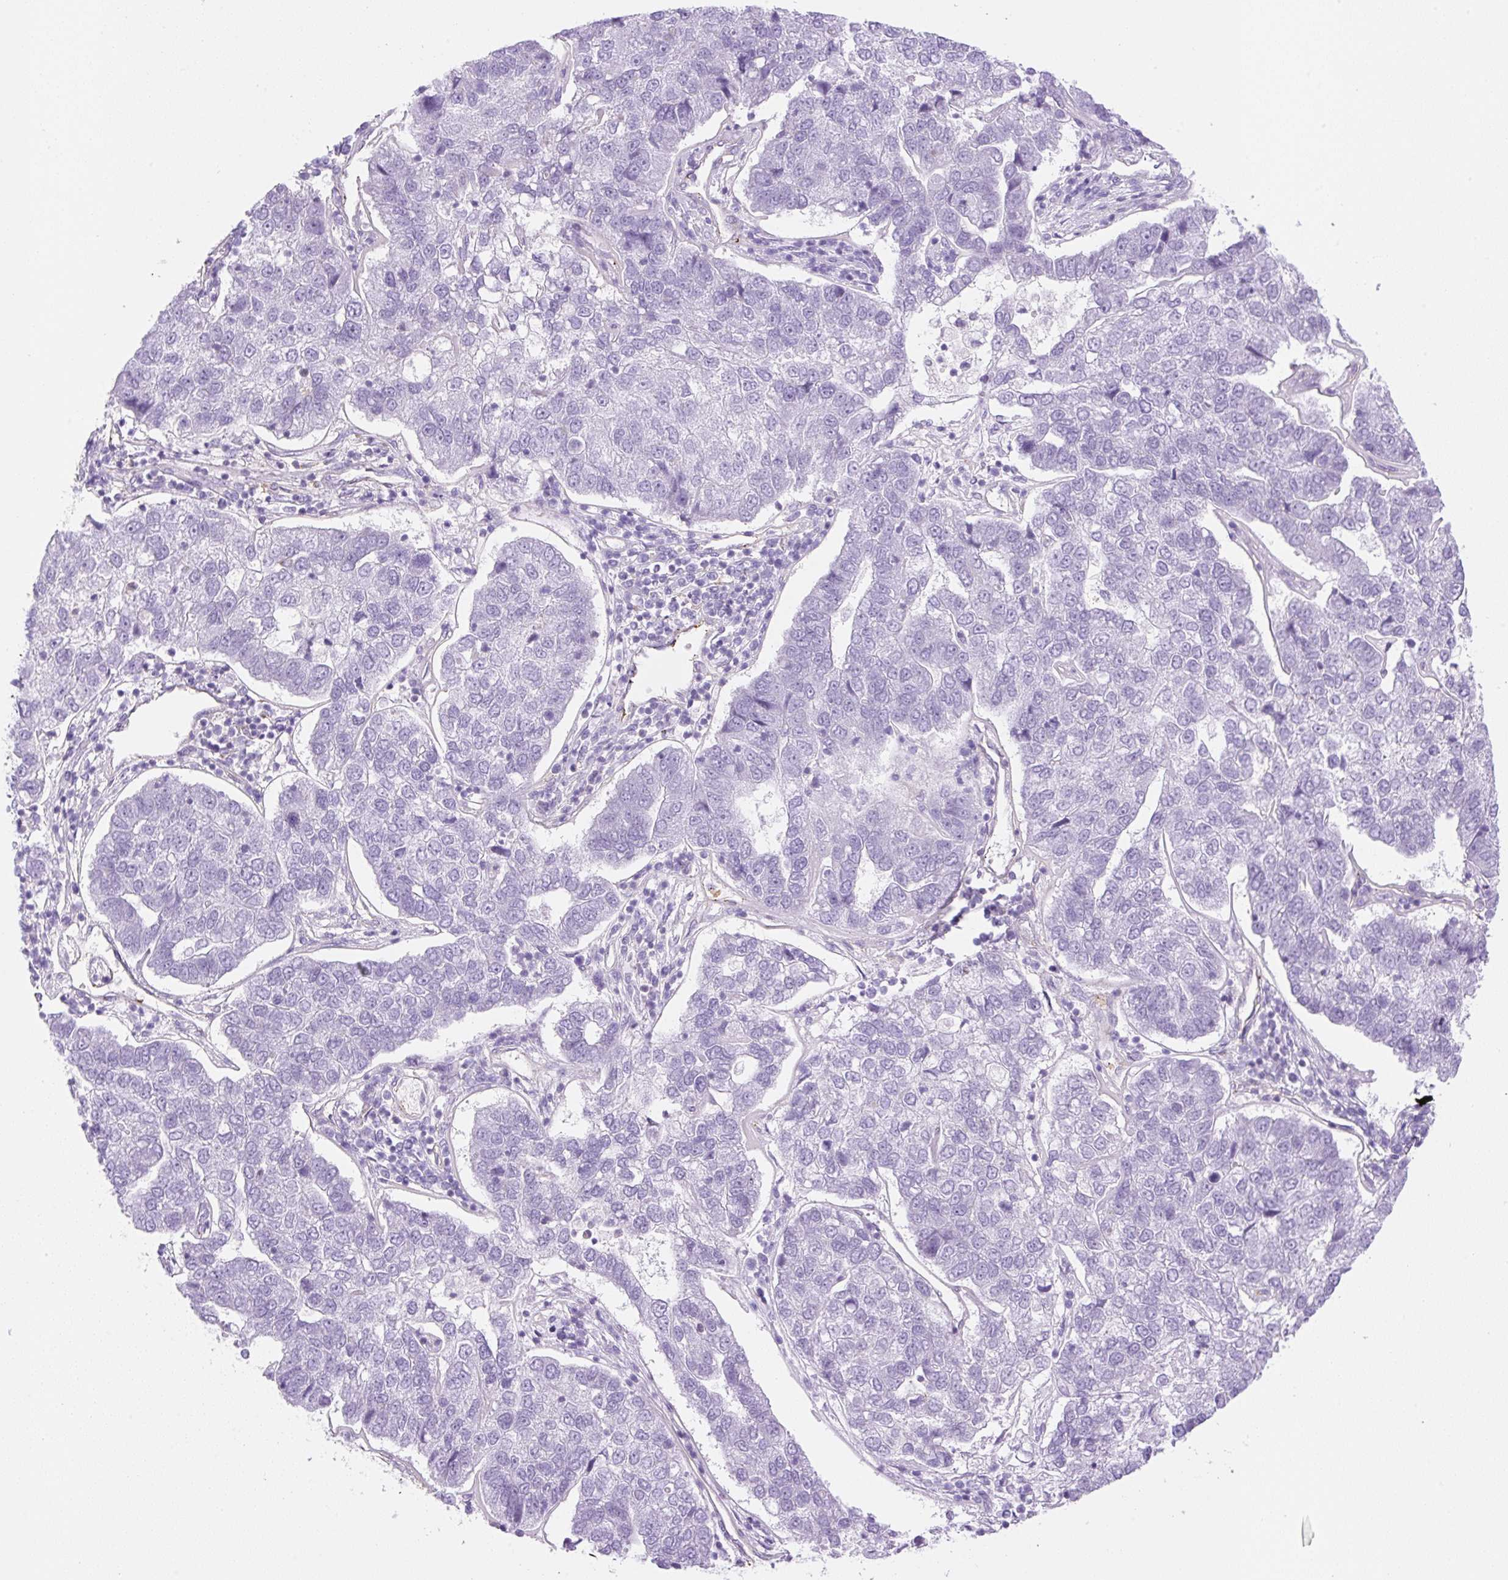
{"staining": {"intensity": "negative", "quantity": "none", "location": "none"}, "tissue": "pancreatic cancer", "cell_type": "Tumor cells", "image_type": "cancer", "snomed": [{"axis": "morphology", "description": "Adenocarcinoma, NOS"}, {"axis": "topography", "description": "Pancreas"}], "caption": "Human adenocarcinoma (pancreatic) stained for a protein using IHC reveals no staining in tumor cells.", "gene": "EHD3", "patient": {"sex": "female", "age": 61}}